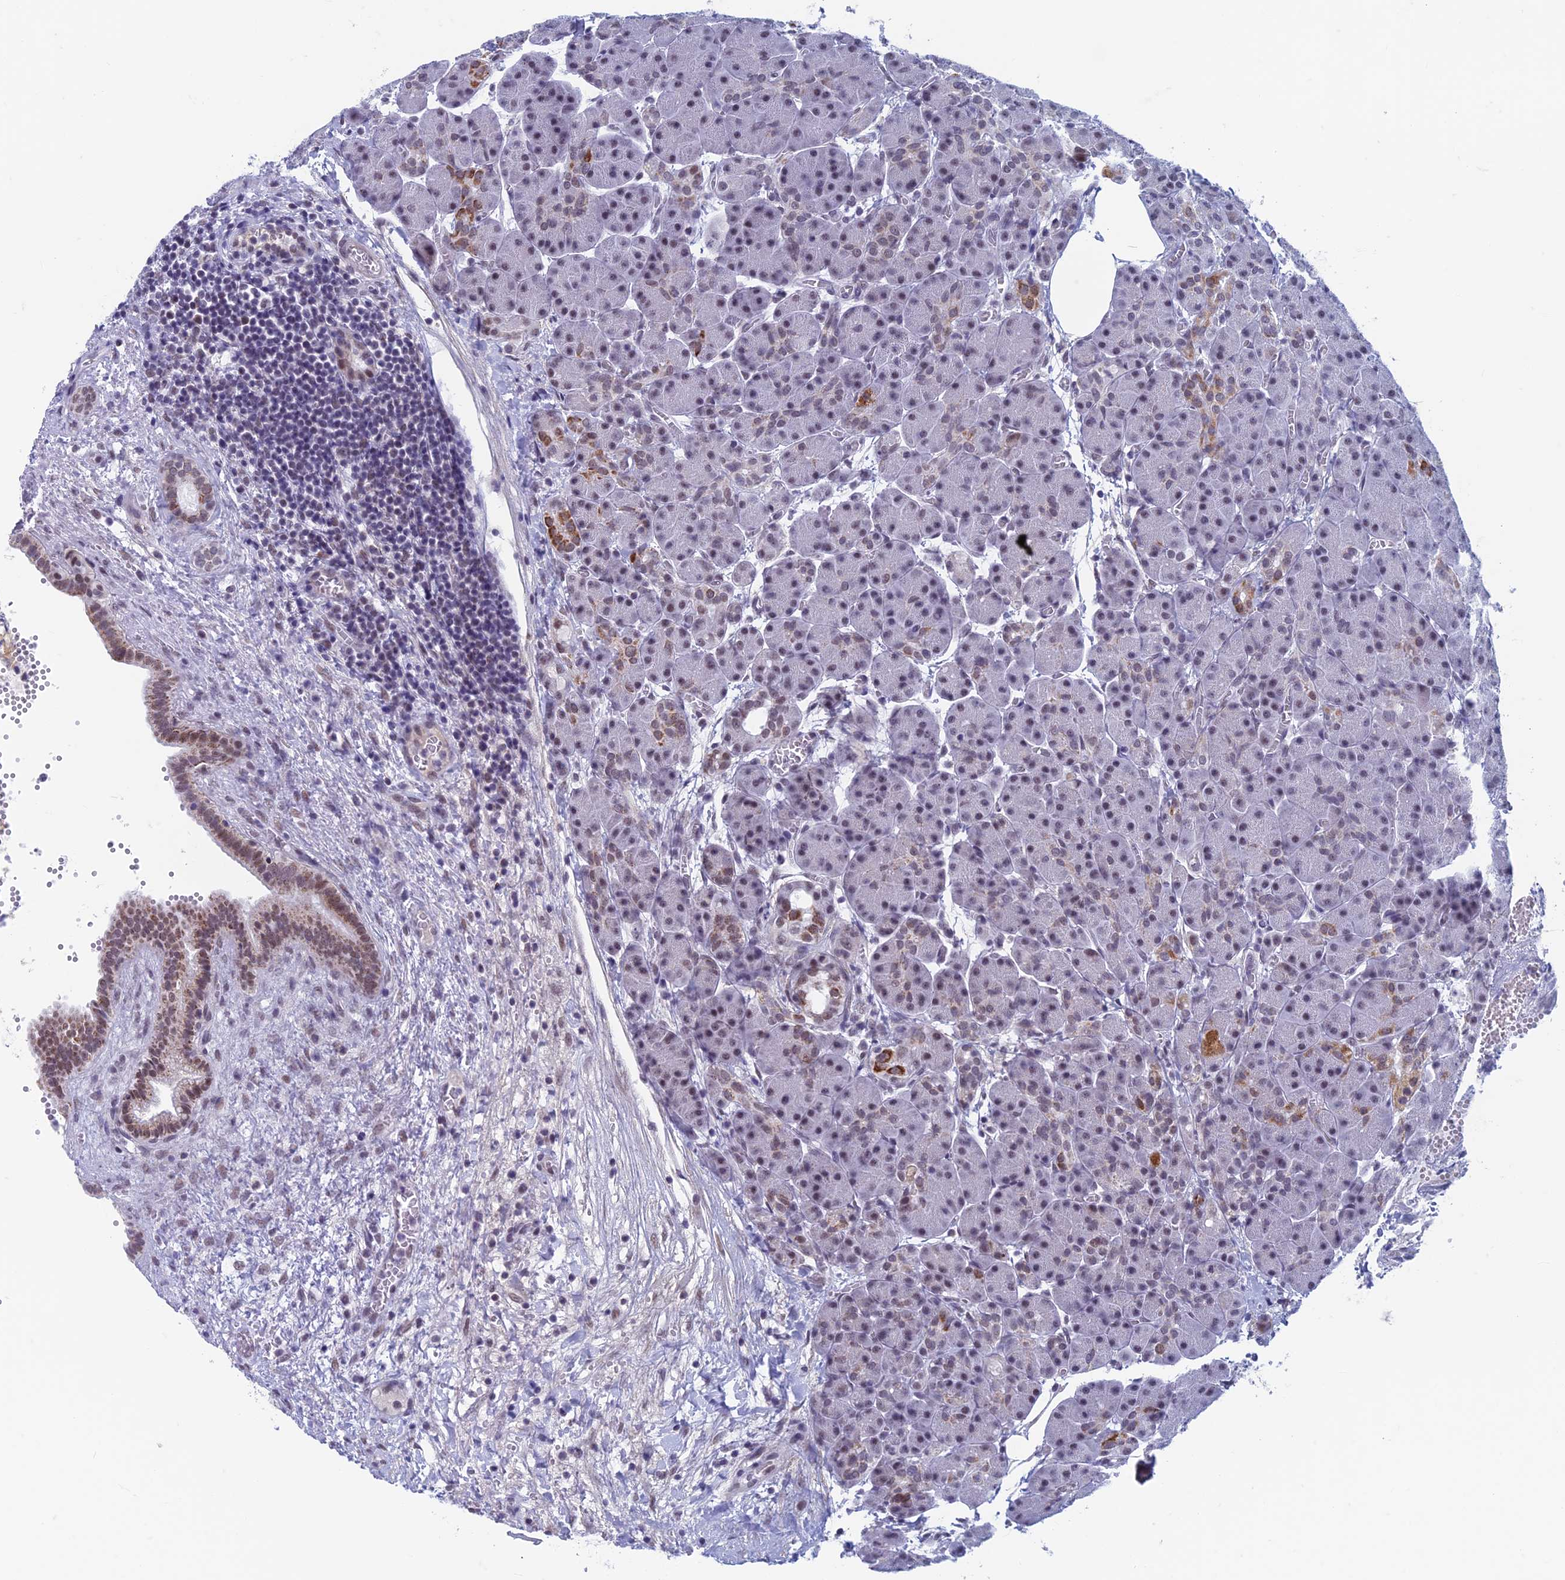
{"staining": {"intensity": "moderate", "quantity": "<25%", "location": "cytoplasmic/membranous,nuclear"}, "tissue": "pancreas", "cell_type": "Exocrine glandular cells", "image_type": "normal", "snomed": [{"axis": "morphology", "description": "Normal tissue, NOS"}, {"axis": "topography", "description": "Pancreas"}], "caption": "Pancreas stained for a protein (brown) displays moderate cytoplasmic/membranous,nuclear positive positivity in about <25% of exocrine glandular cells.", "gene": "ASH2L", "patient": {"sex": "male", "age": 63}}